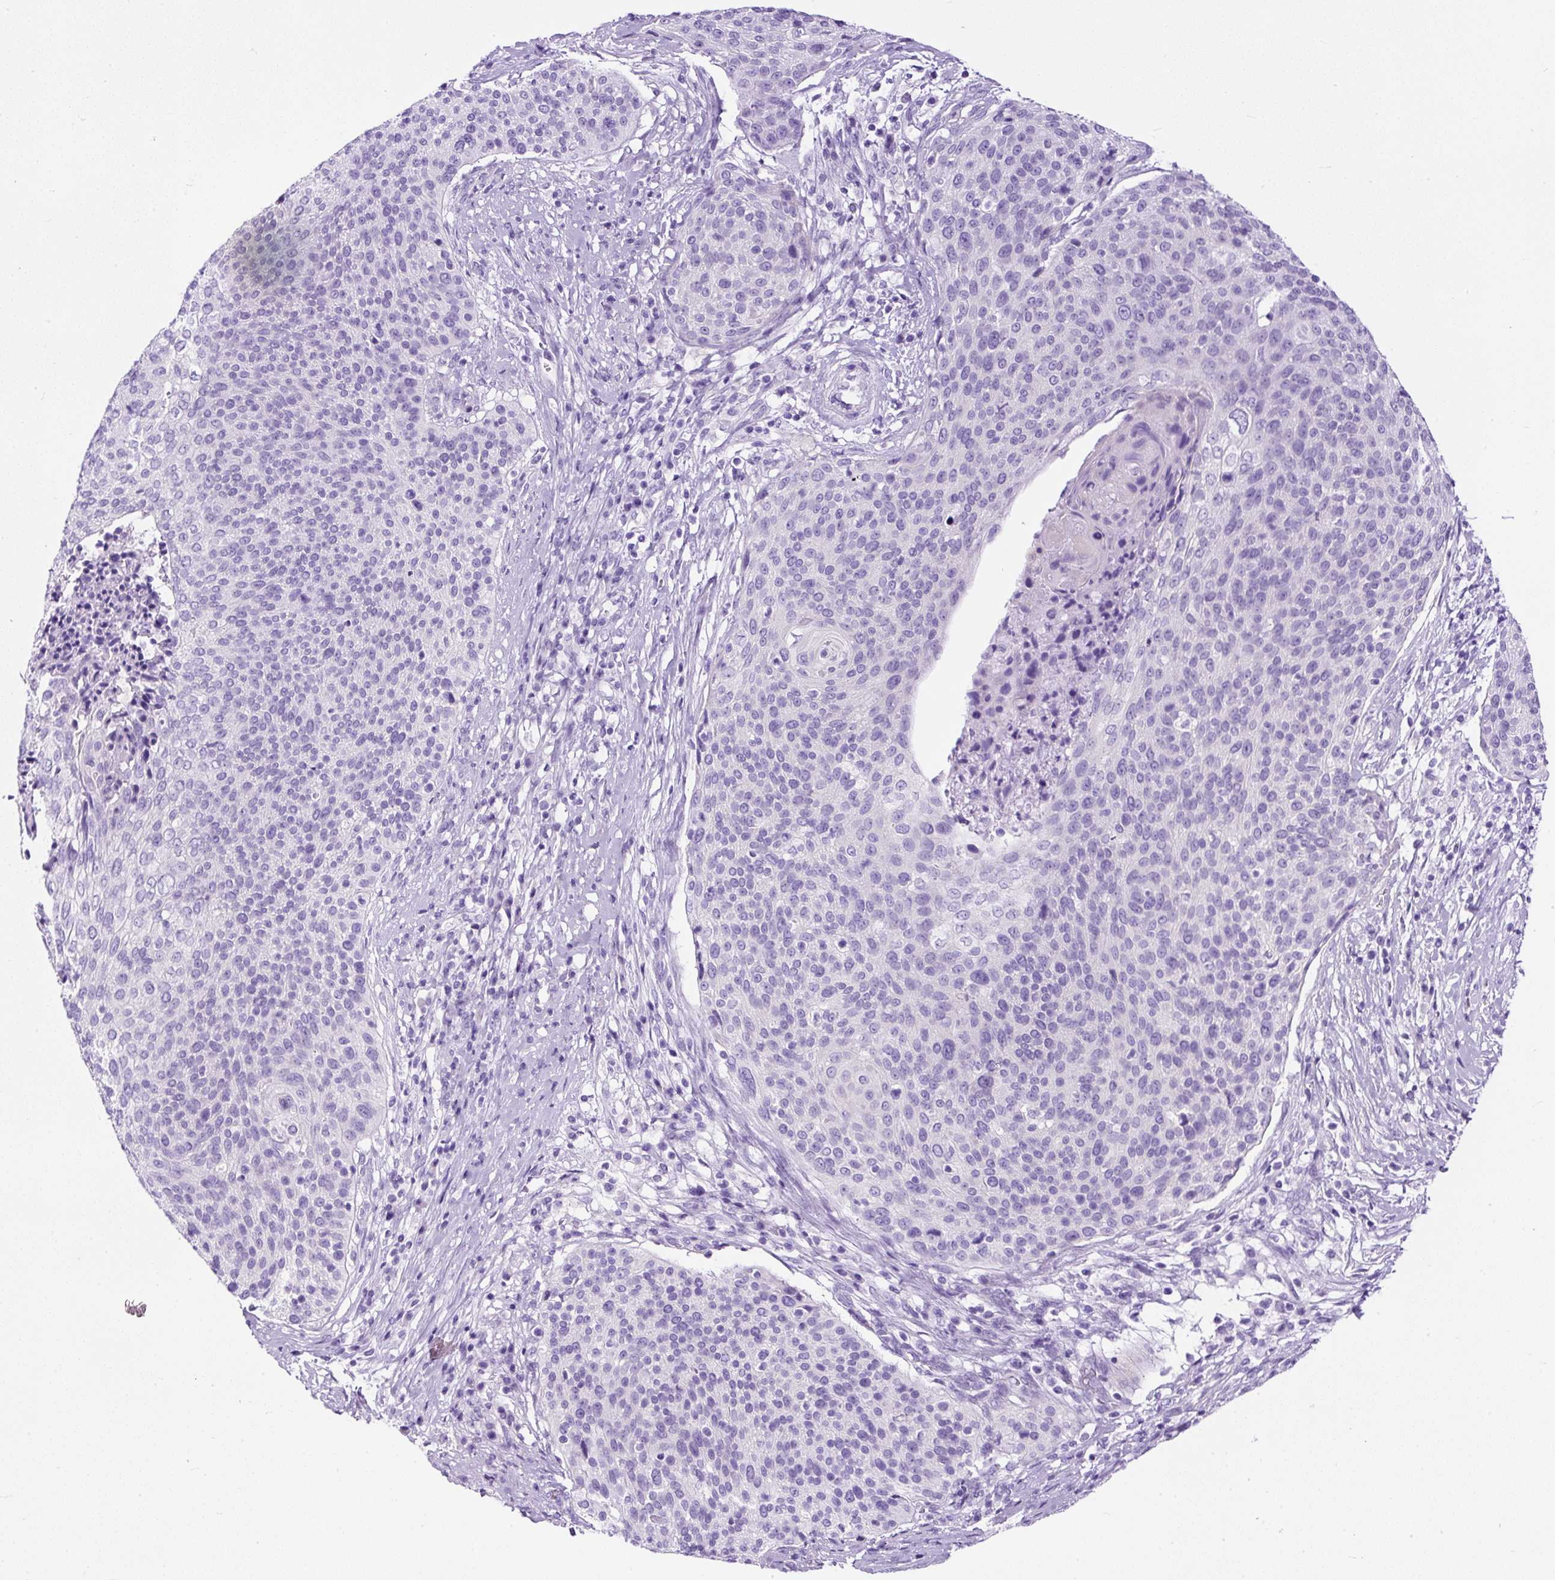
{"staining": {"intensity": "negative", "quantity": "none", "location": "none"}, "tissue": "cervical cancer", "cell_type": "Tumor cells", "image_type": "cancer", "snomed": [{"axis": "morphology", "description": "Squamous cell carcinoma, NOS"}, {"axis": "topography", "description": "Cervix"}], "caption": "There is no significant positivity in tumor cells of squamous cell carcinoma (cervical).", "gene": "STOX2", "patient": {"sex": "female", "age": 31}}